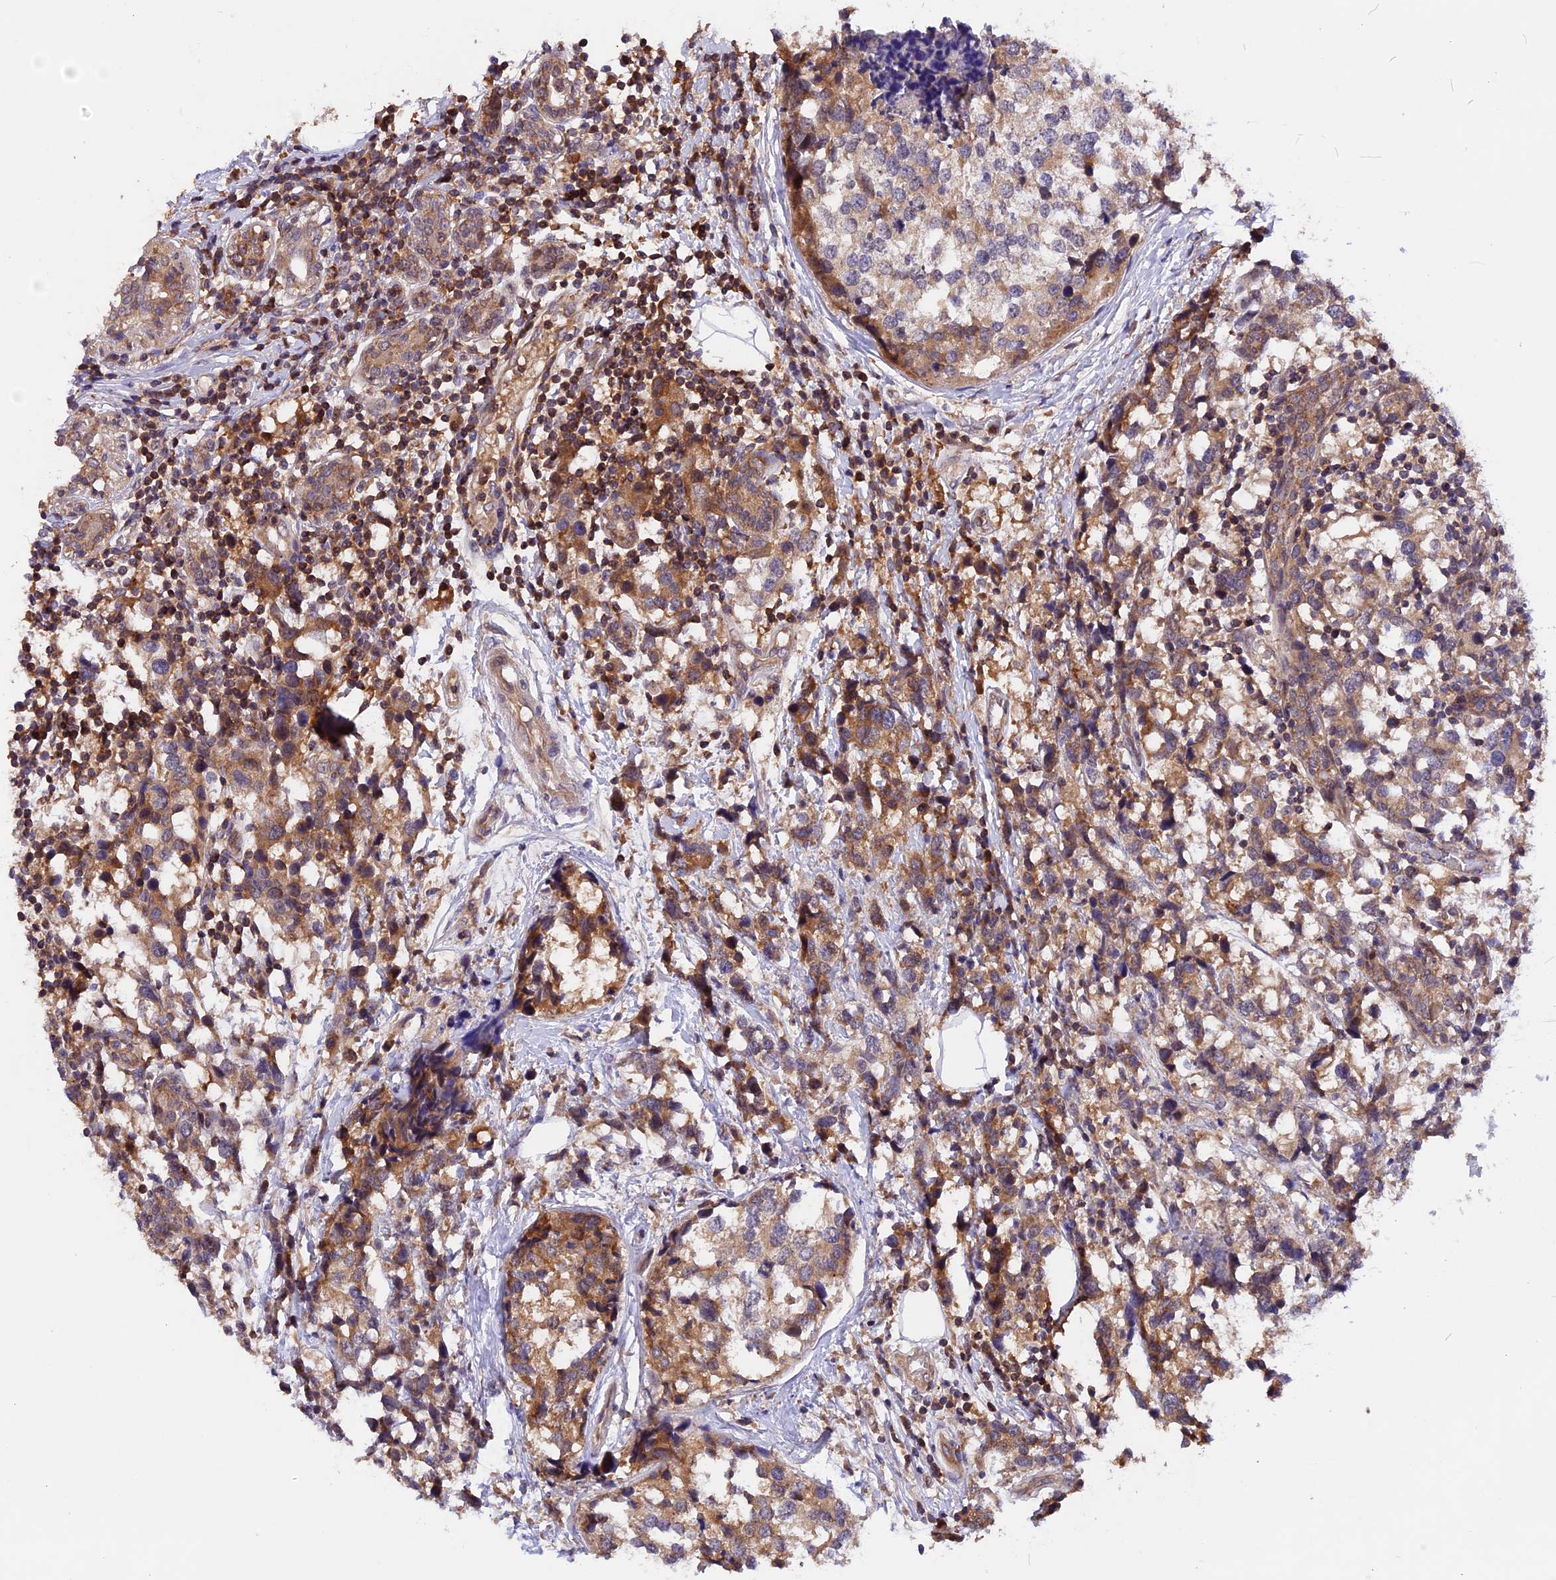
{"staining": {"intensity": "moderate", "quantity": "<25%", "location": "cytoplasmic/membranous"}, "tissue": "breast cancer", "cell_type": "Tumor cells", "image_type": "cancer", "snomed": [{"axis": "morphology", "description": "Lobular carcinoma"}, {"axis": "topography", "description": "Breast"}], "caption": "Breast cancer was stained to show a protein in brown. There is low levels of moderate cytoplasmic/membranous expression in approximately <25% of tumor cells.", "gene": "MARK4", "patient": {"sex": "female", "age": 59}}